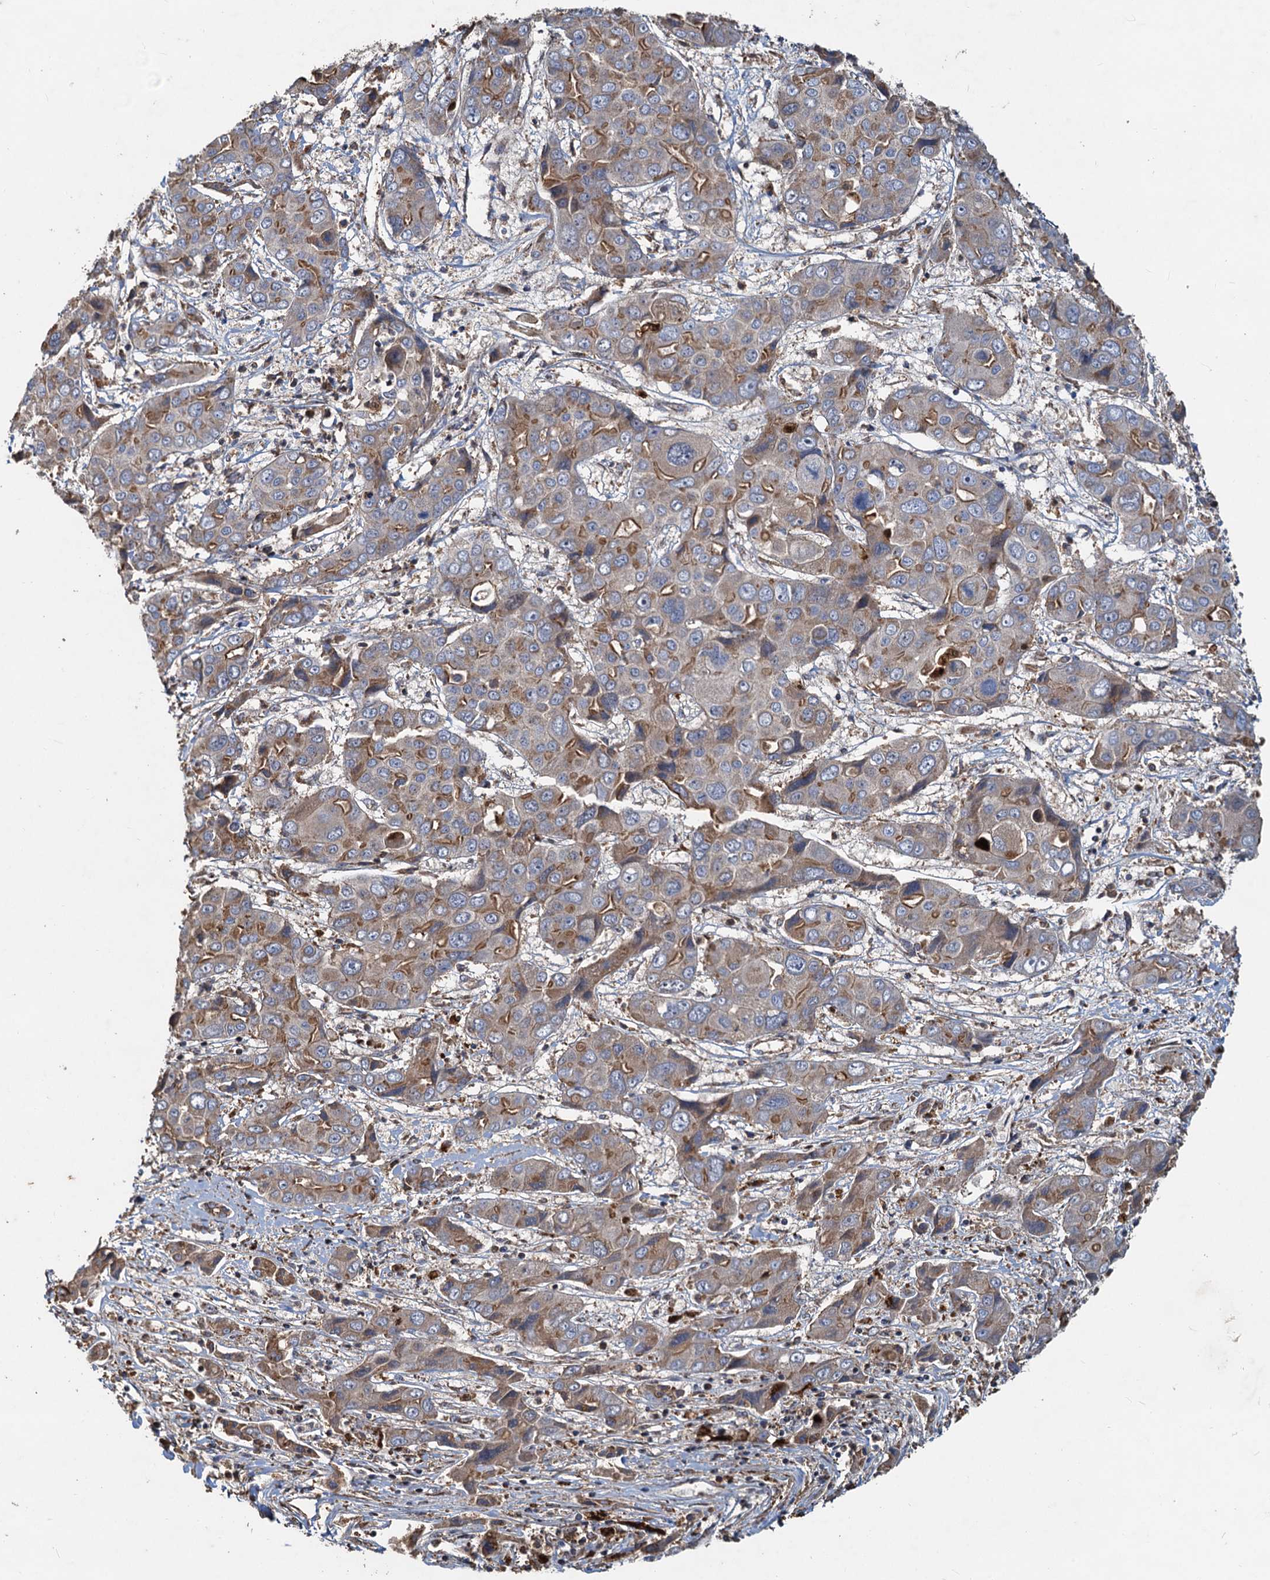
{"staining": {"intensity": "moderate", "quantity": ">75%", "location": "cytoplasmic/membranous"}, "tissue": "liver cancer", "cell_type": "Tumor cells", "image_type": "cancer", "snomed": [{"axis": "morphology", "description": "Cholangiocarcinoma"}, {"axis": "topography", "description": "Liver"}], "caption": "Immunohistochemistry (DAB) staining of liver cholangiocarcinoma reveals moderate cytoplasmic/membranous protein staining in approximately >75% of tumor cells.", "gene": "SDS", "patient": {"sex": "male", "age": 67}}